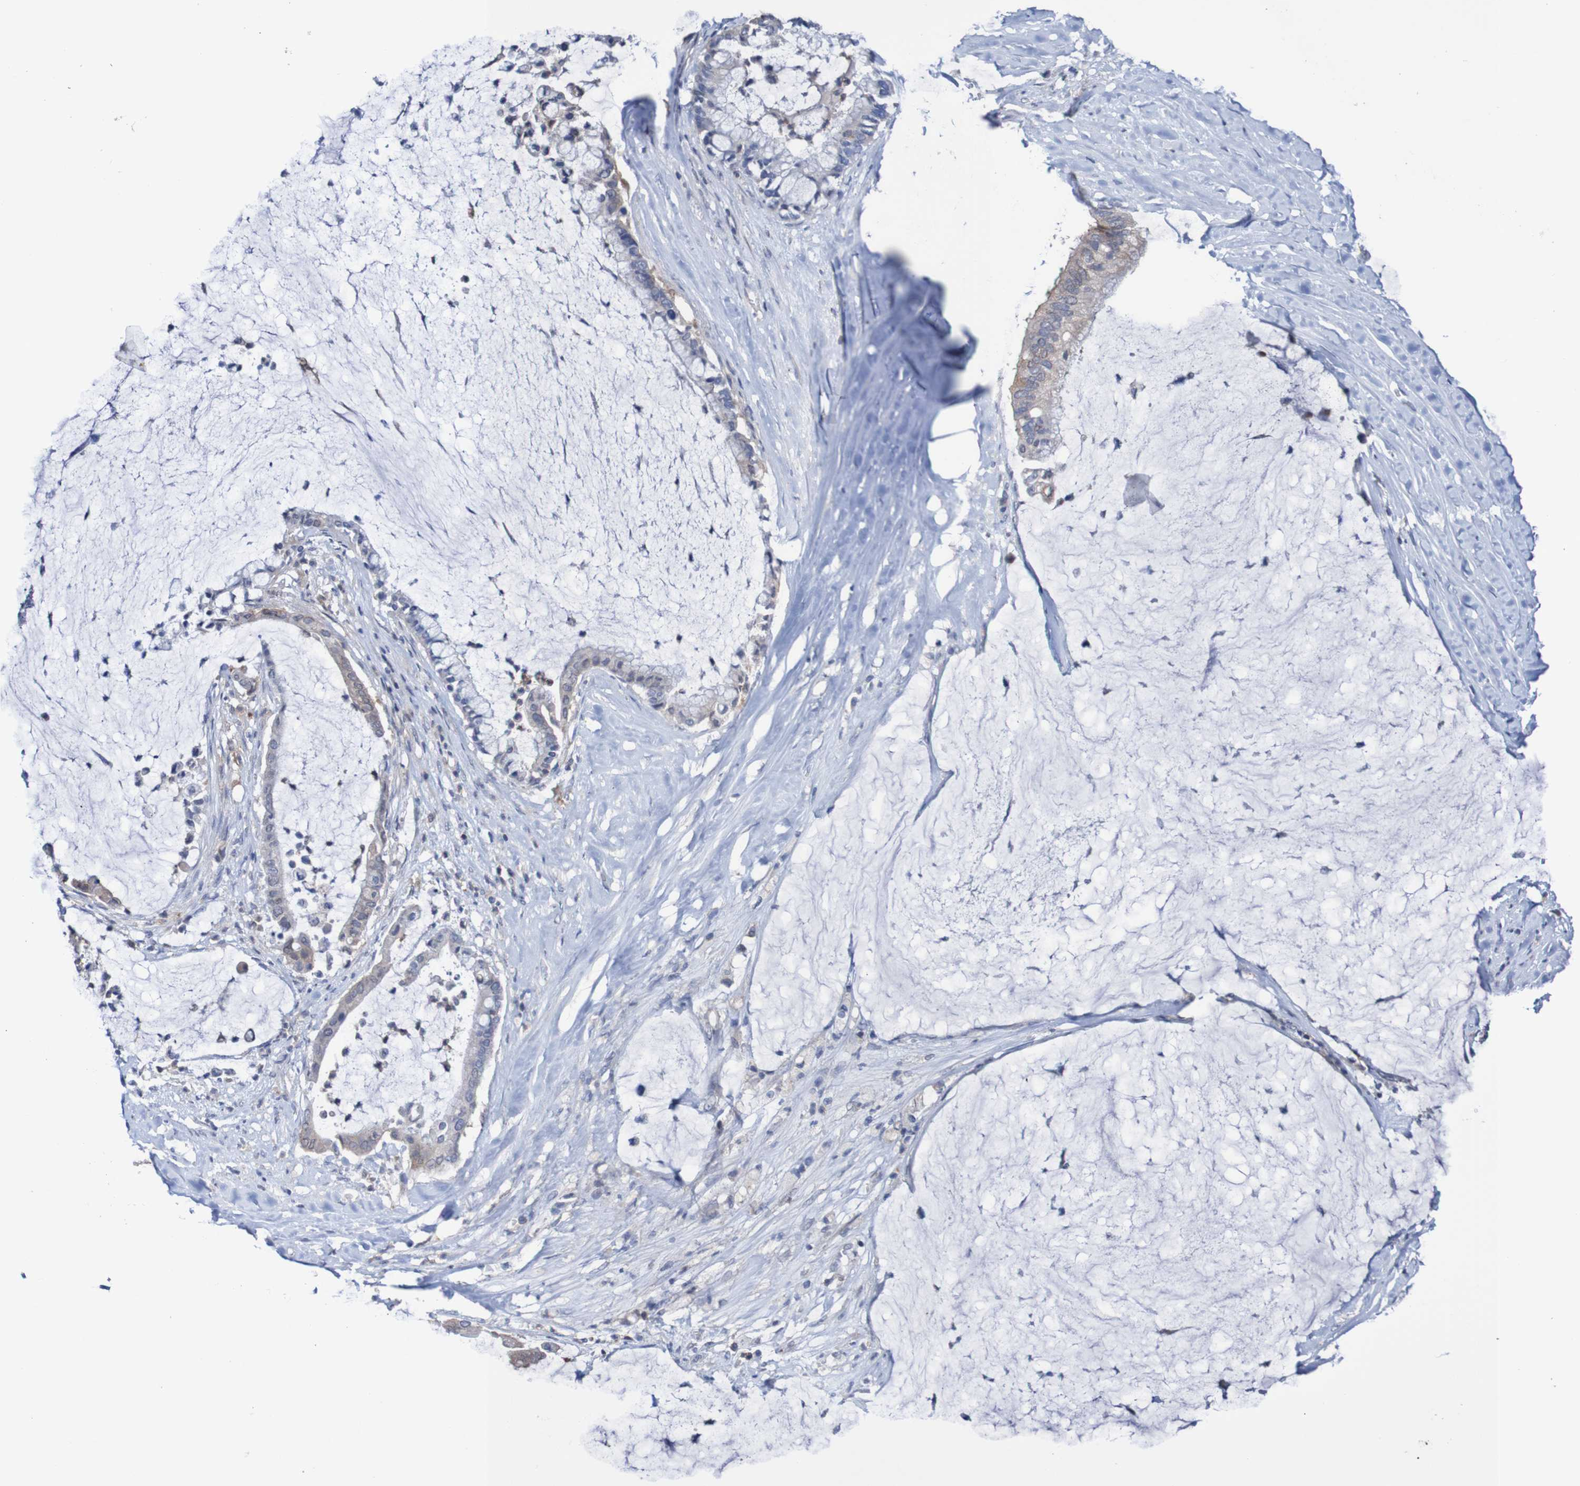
{"staining": {"intensity": "weak", "quantity": "<25%", "location": "cytoplasmic/membranous"}, "tissue": "pancreatic cancer", "cell_type": "Tumor cells", "image_type": "cancer", "snomed": [{"axis": "morphology", "description": "Adenocarcinoma, NOS"}, {"axis": "topography", "description": "Pancreas"}], "caption": "Immunohistochemistry (IHC) photomicrograph of neoplastic tissue: human adenocarcinoma (pancreatic) stained with DAB displays no significant protein staining in tumor cells.", "gene": "RIGI", "patient": {"sex": "male", "age": 41}}